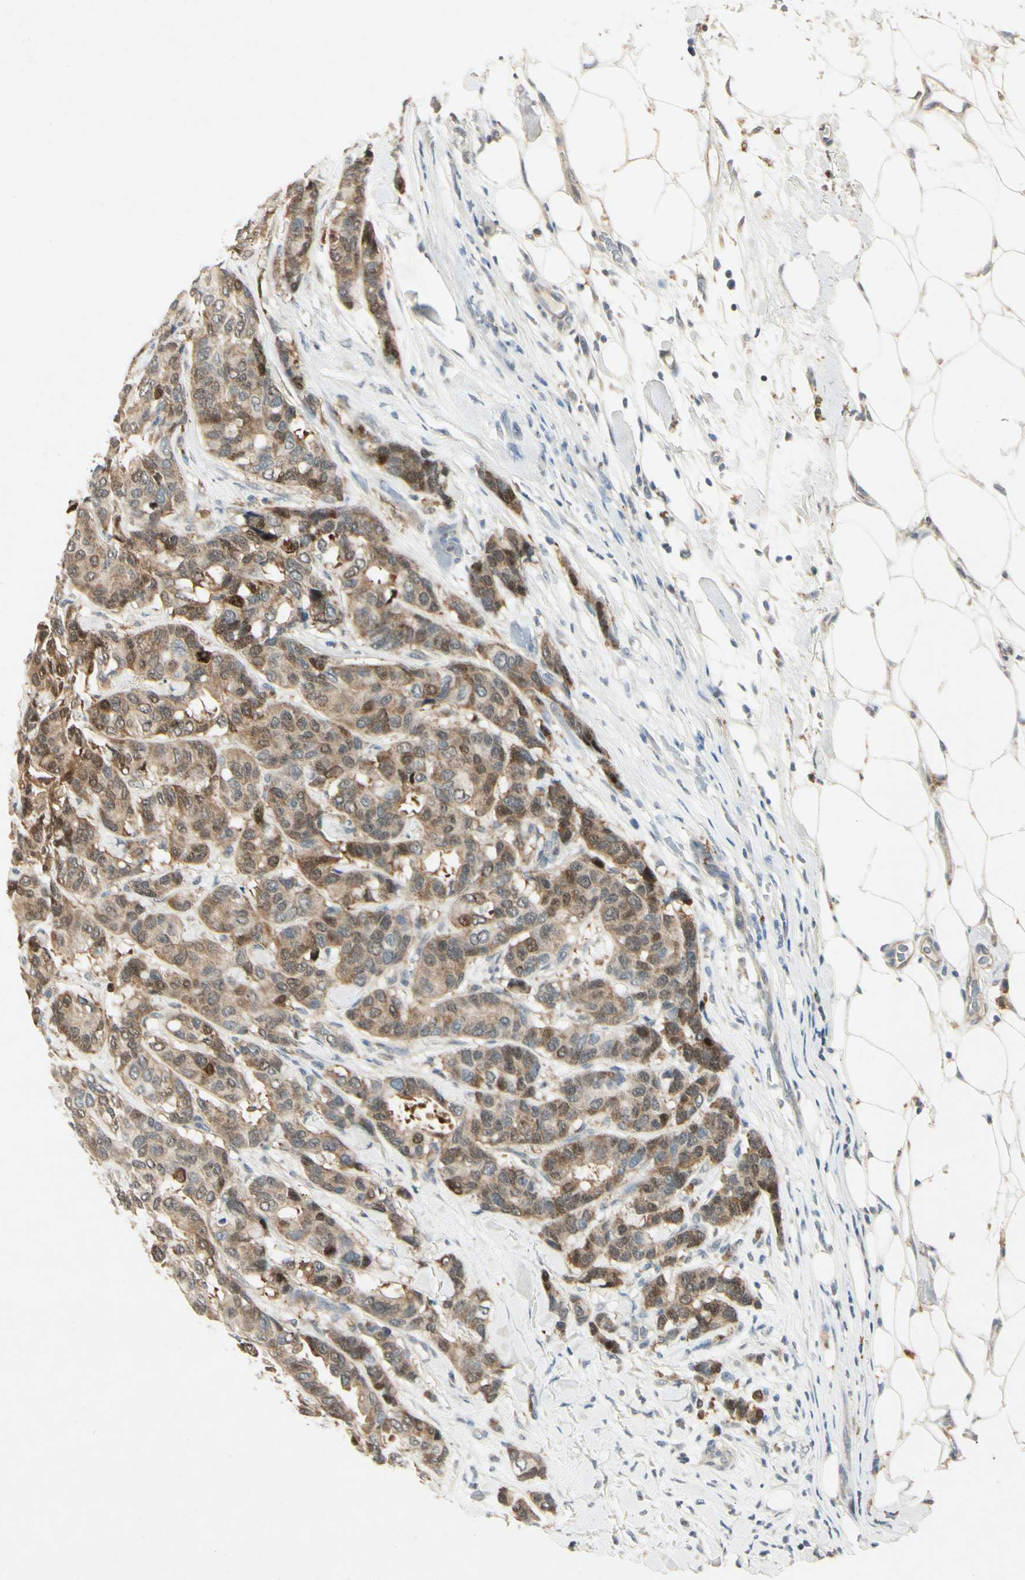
{"staining": {"intensity": "moderate", "quantity": "25%-75%", "location": "cytoplasmic/membranous,nuclear"}, "tissue": "breast cancer", "cell_type": "Tumor cells", "image_type": "cancer", "snomed": [{"axis": "morphology", "description": "Duct carcinoma"}, {"axis": "topography", "description": "Breast"}], "caption": "Breast infiltrating ductal carcinoma stained with a brown dye reveals moderate cytoplasmic/membranous and nuclear positive staining in approximately 25%-75% of tumor cells.", "gene": "HSPA1B", "patient": {"sex": "female", "age": 87}}